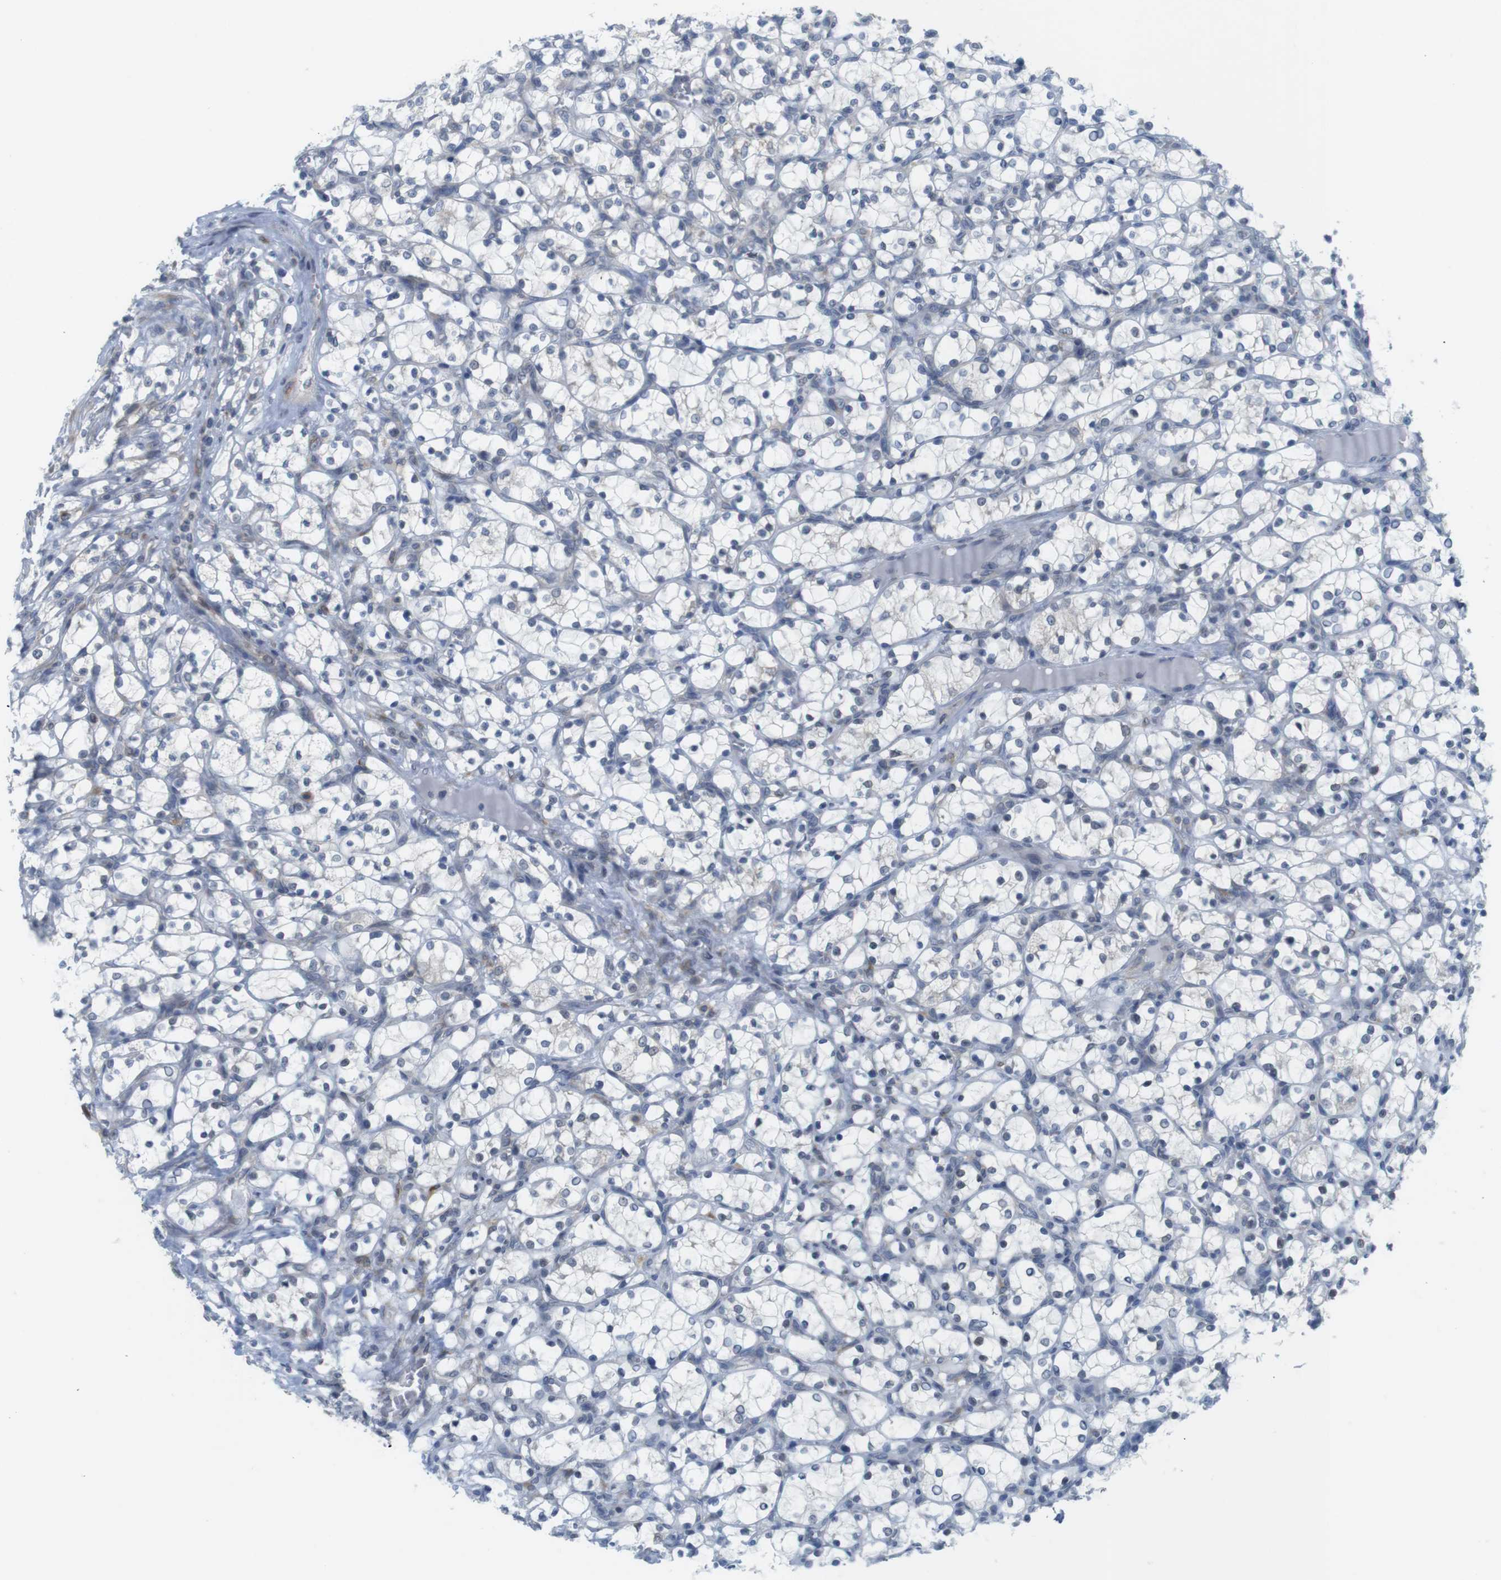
{"staining": {"intensity": "negative", "quantity": "none", "location": "none"}, "tissue": "renal cancer", "cell_type": "Tumor cells", "image_type": "cancer", "snomed": [{"axis": "morphology", "description": "Adenocarcinoma, NOS"}, {"axis": "topography", "description": "Kidney"}], "caption": "Renal cancer (adenocarcinoma) stained for a protein using immunohistochemistry (IHC) shows no staining tumor cells.", "gene": "ERGIC3", "patient": {"sex": "female", "age": 69}}